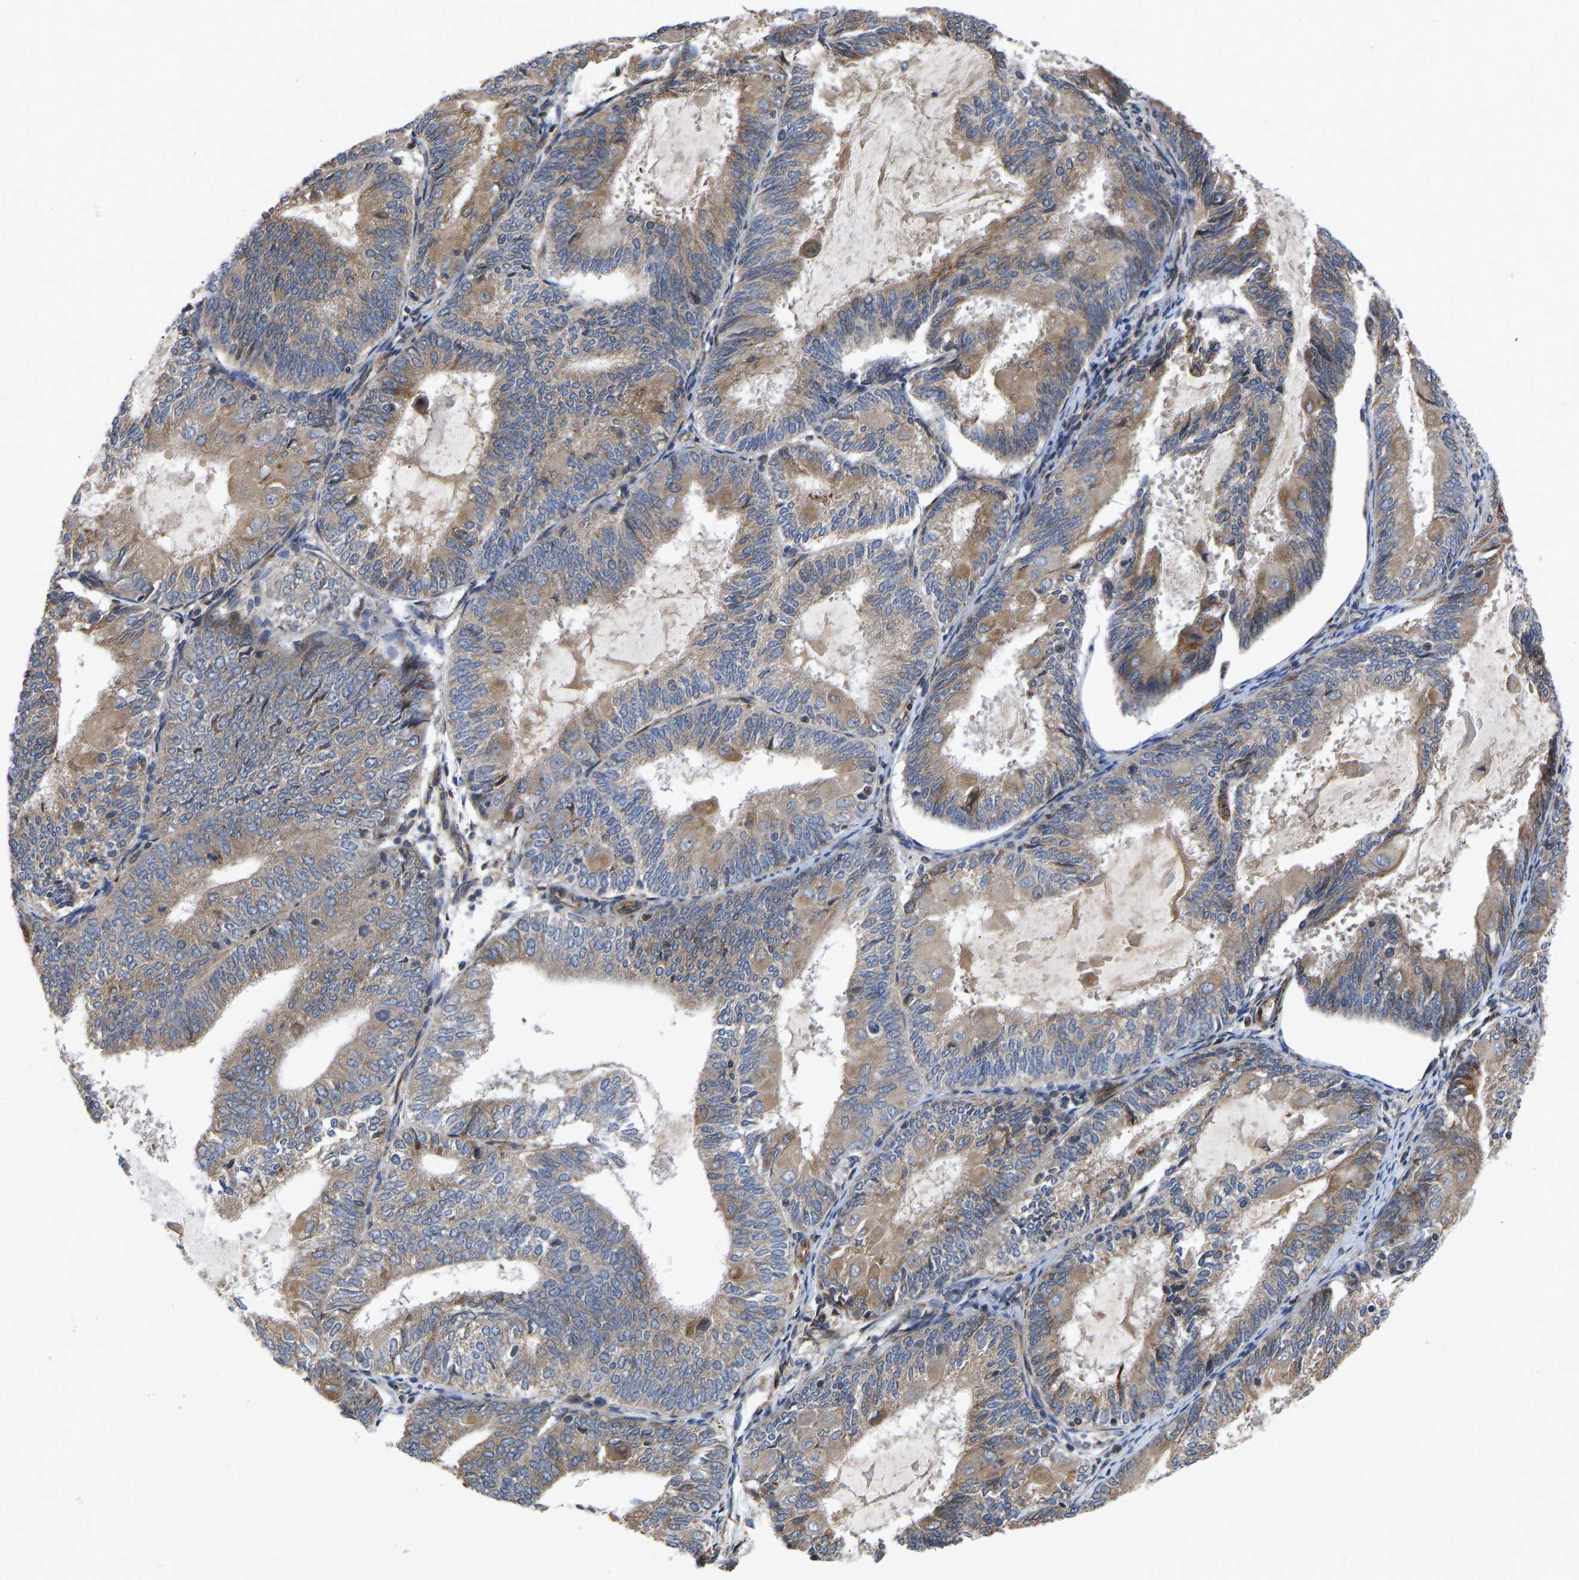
{"staining": {"intensity": "moderate", "quantity": ">75%", "location": "cytoplasmic/membranous"}, "tissue": "endometrial cancer", "cell_type": "Tumor cells", "image_type": "cancer", "snomed": [{"axis": "morphology", "description": "Adenocarcinoma, NOS"}, {"axis": "topography", "description": "Endometrium"}], "caption": "A brown stain highlights moderate cytoplasmic/membranous expression of a protein in human endometrial cancer (adenocarcinoma) tumor cells.", "gene": "FRRS1", "patient": {"sex": "female", "age": 81}}